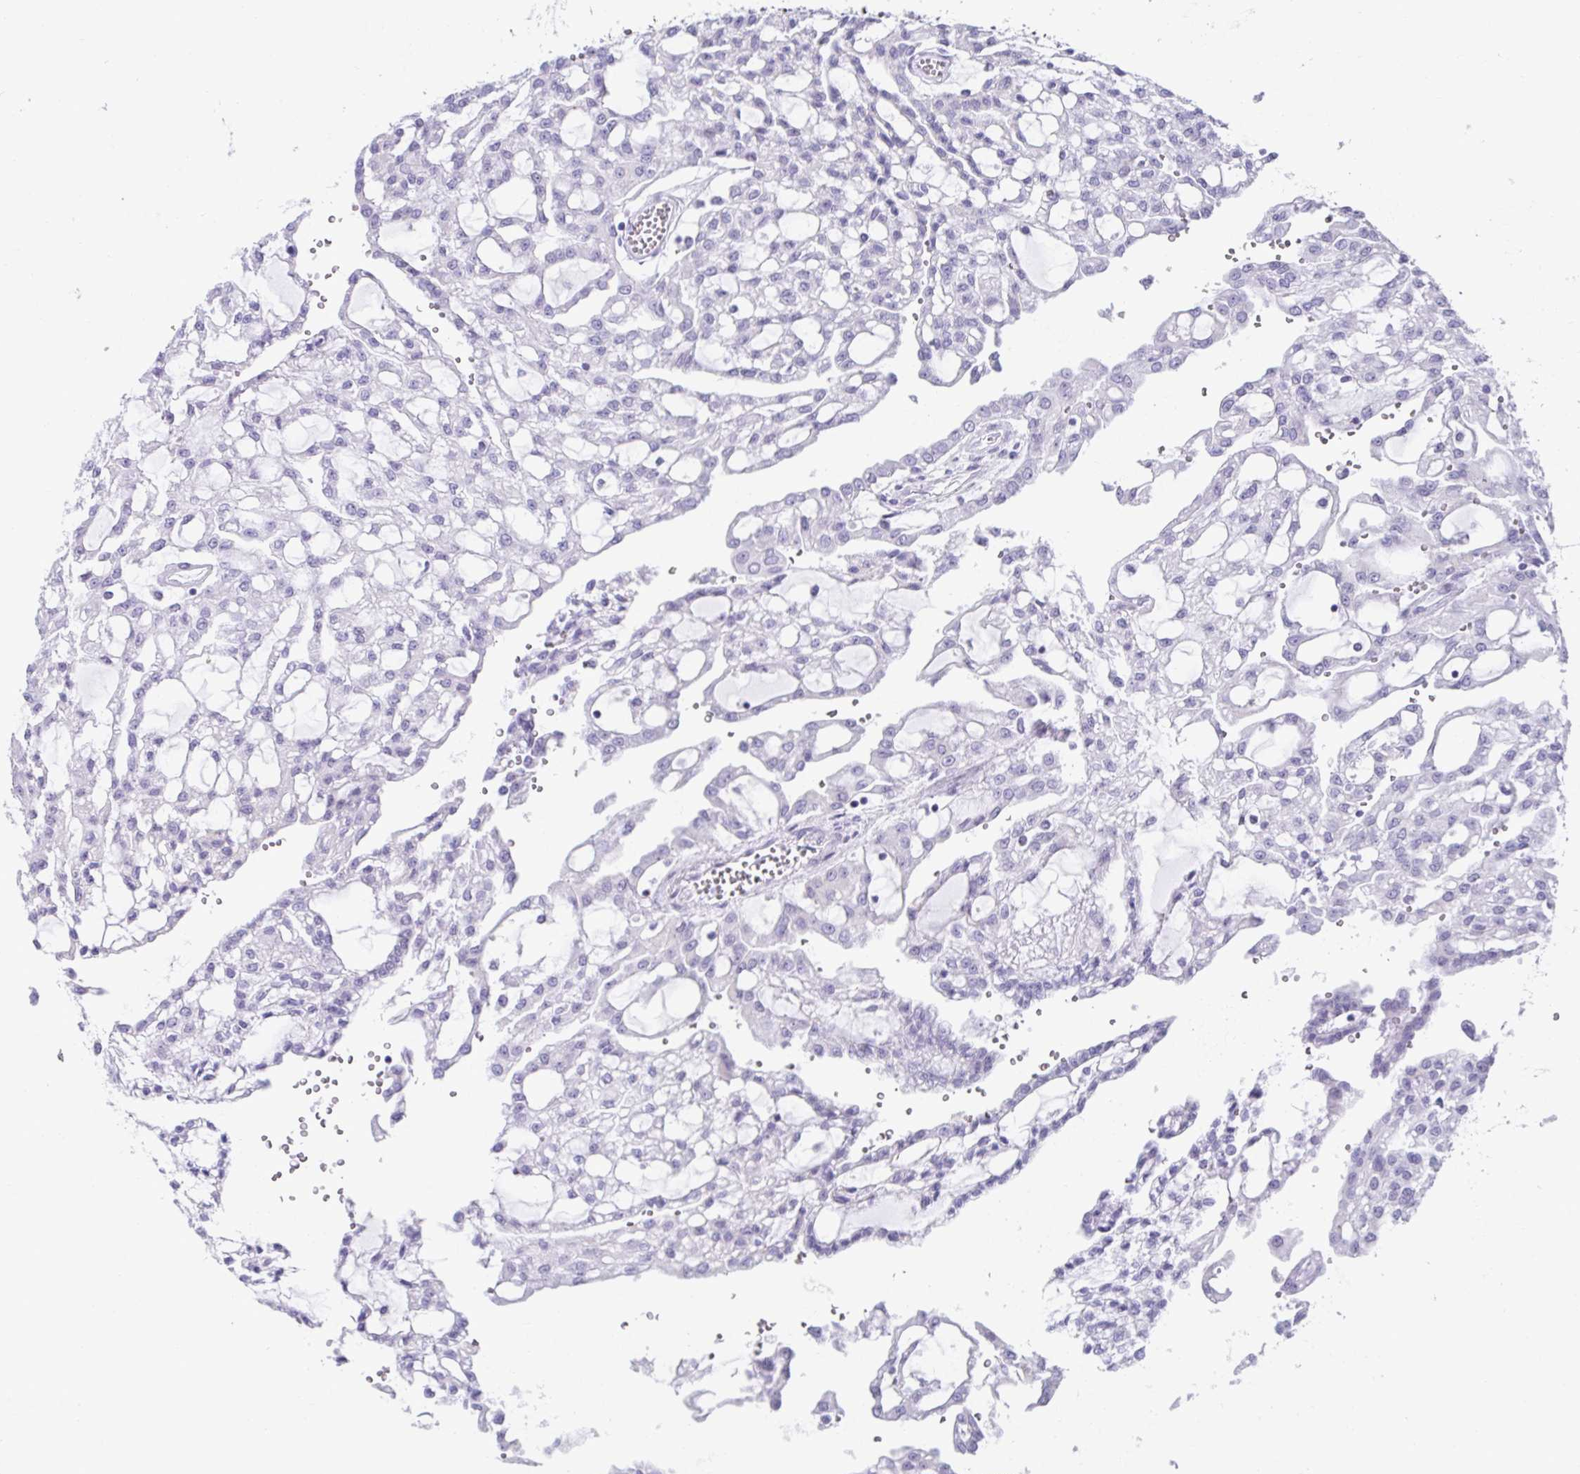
{"staining": {"intensity": "negative", "quantity": "none", "location": "none"}, "tissue": "renal cancer", "cell_type": "Tumor cells", "image_type": "cancer", "snomed": [{"axis": "morphology", "description": "Adenocarcinoma, NOS"}, {"axis": "topography", "description": "Kidney"}], "caption": "Tumor cells are negative for protein expression in human adenocarcinoma (renal).", "gene": "RNF183", "patient": {"sex": "male", "age": 63}}